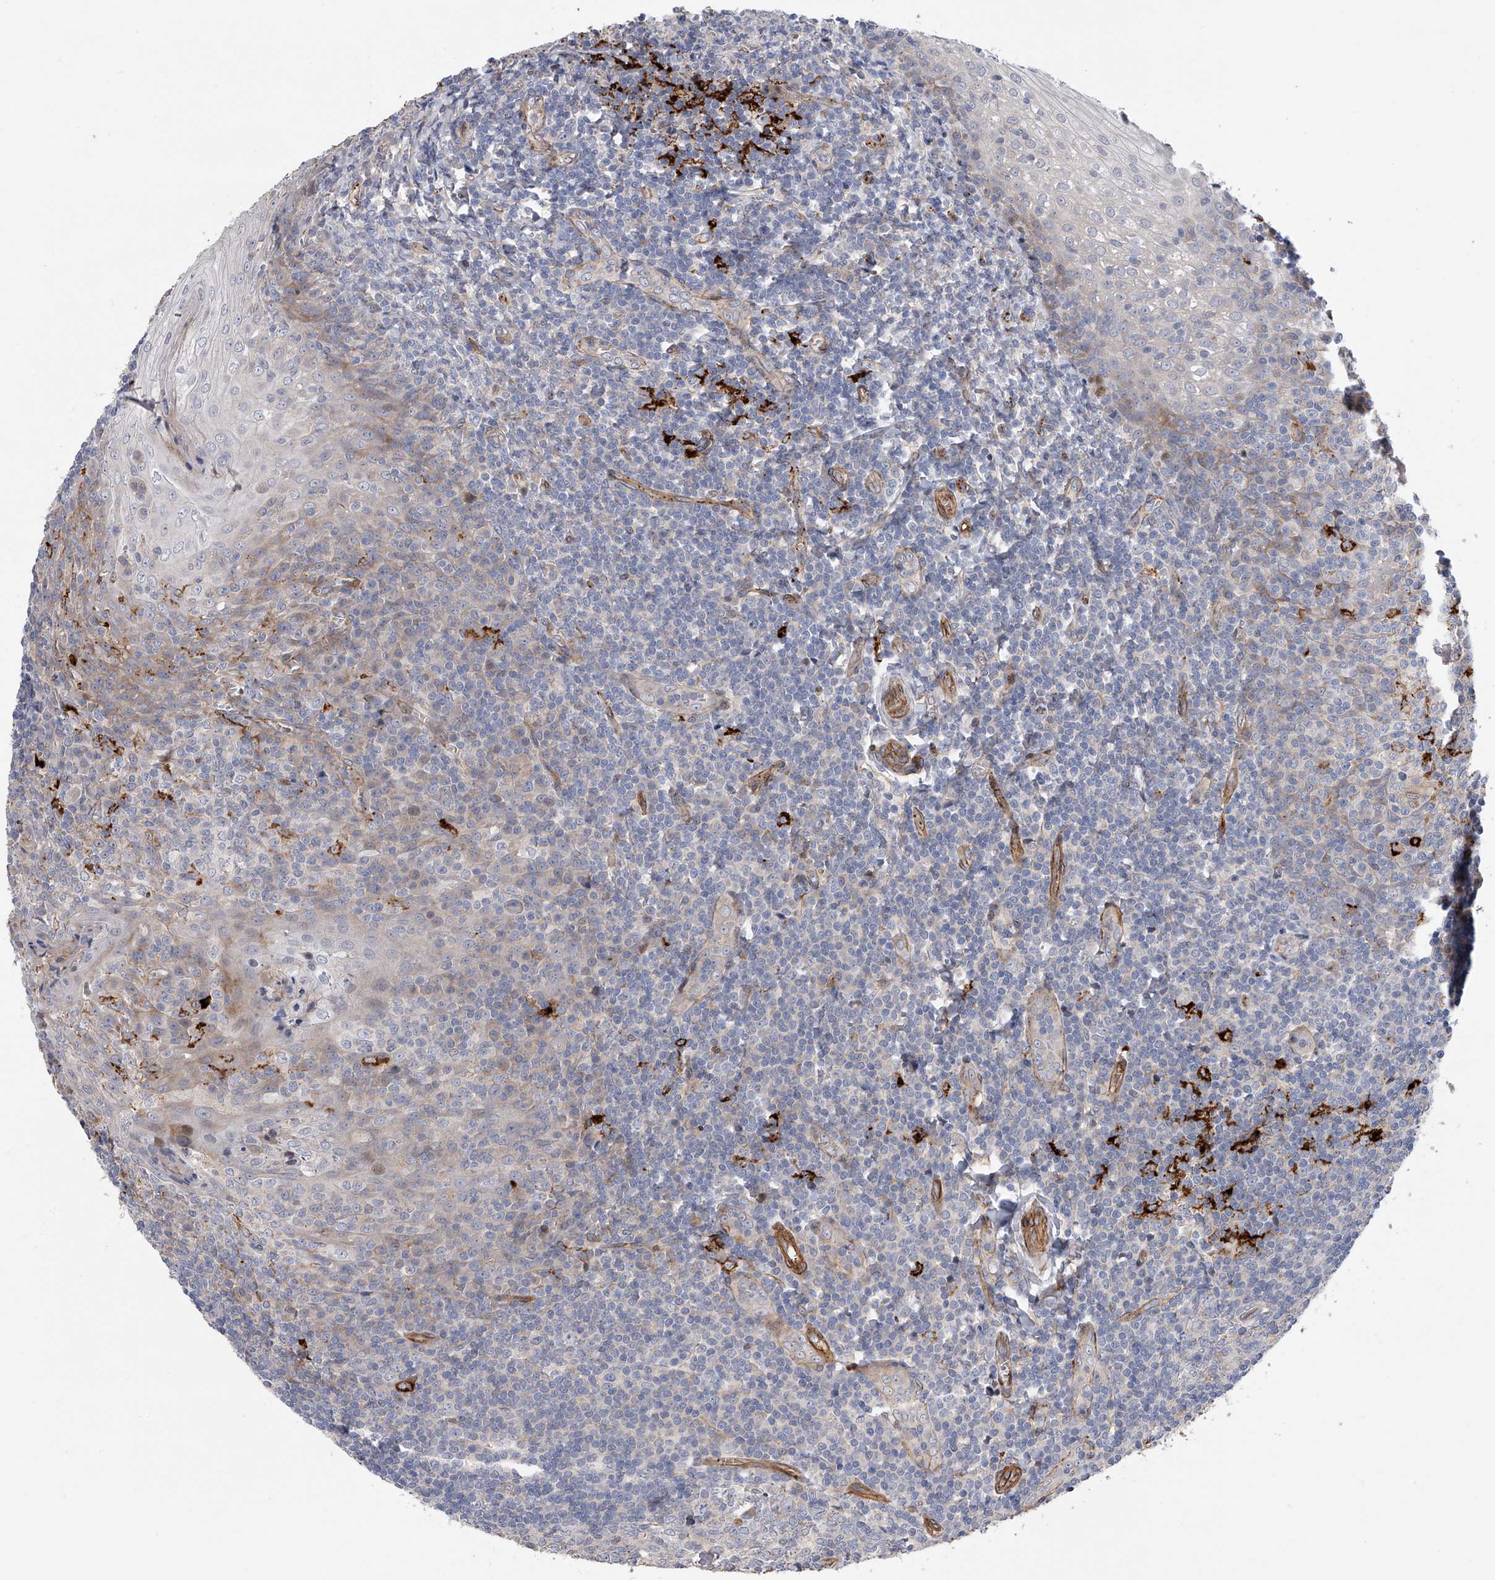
{"staining": {"intensity": "negative", "quantity": "none", "location": "none"}, "tissue": "tonsil", "cell_type": "Germinal center cells", "image_type": "normal", "snomed": [{"axis": "morphology", "description": "Normal tissue, NOS"}, {"axis": "topography", "description": "Tonsil"}], "caption": "The micrograph displays no staining of germinal center cells in normal tonsil.", "gene": "PDSS2", "patient": {"sex": "male", "age": 27}}